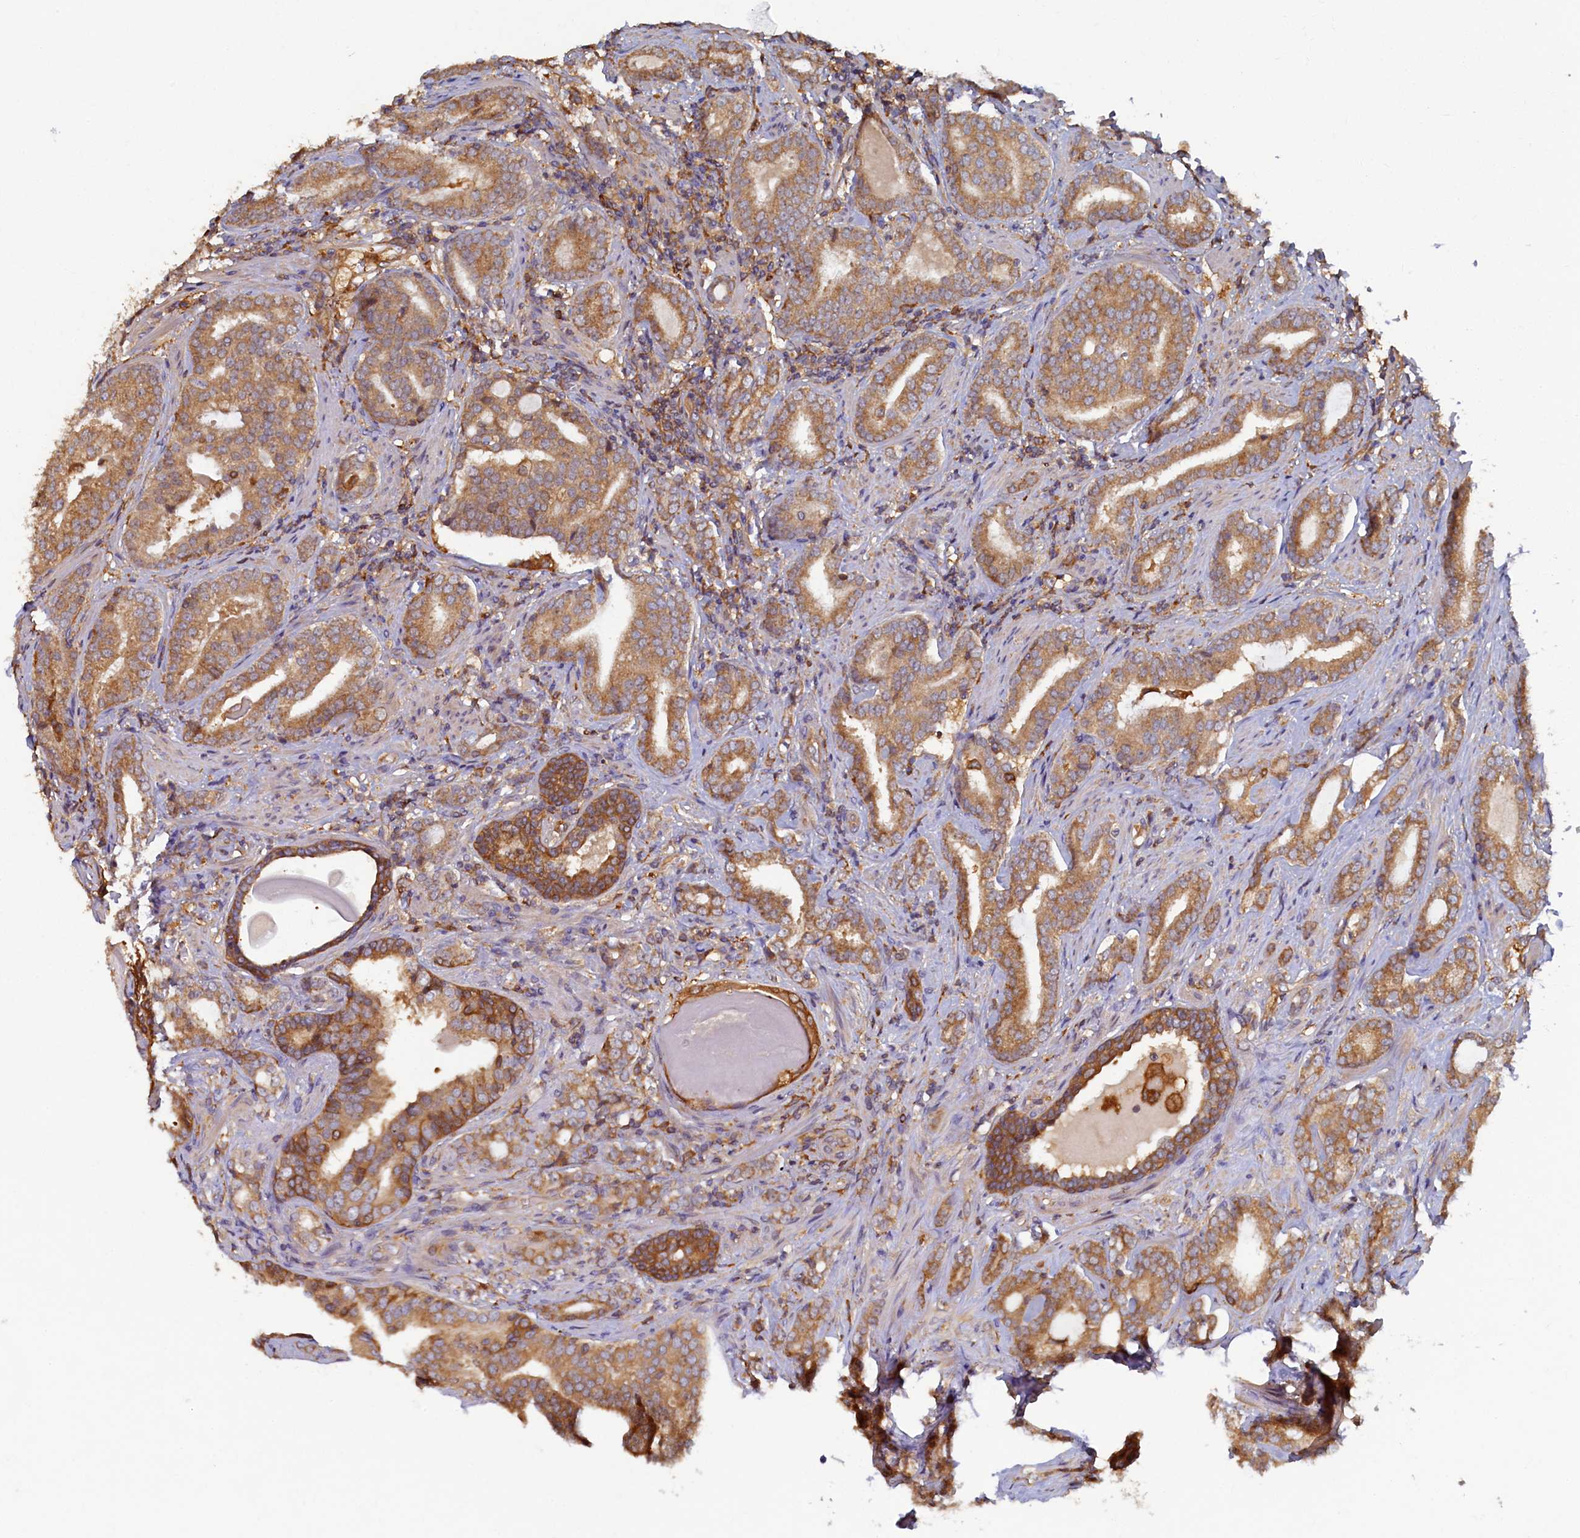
{"staining": {"intensity": "moderate", "quantity": ">75%", "location": "cytoplasmic/membranous"}, "tissue": "prostate cancer", "cell_type": "Tumor cells", "image_type": "cancer", "snomed": [{"axis": "morphology", "description": "Adenocarcinoma, High grade"}, {"axis": "topography", "description": "Prostate"}], "caption": "DAB immunohistochemical staining of prostate cancer demonstrates moderate cytoplasmic/membranous protein staining in approximately >75% of tumor cells.", "gene": "TIMM8B", "patient": {"sex": "male", "age": 63}}